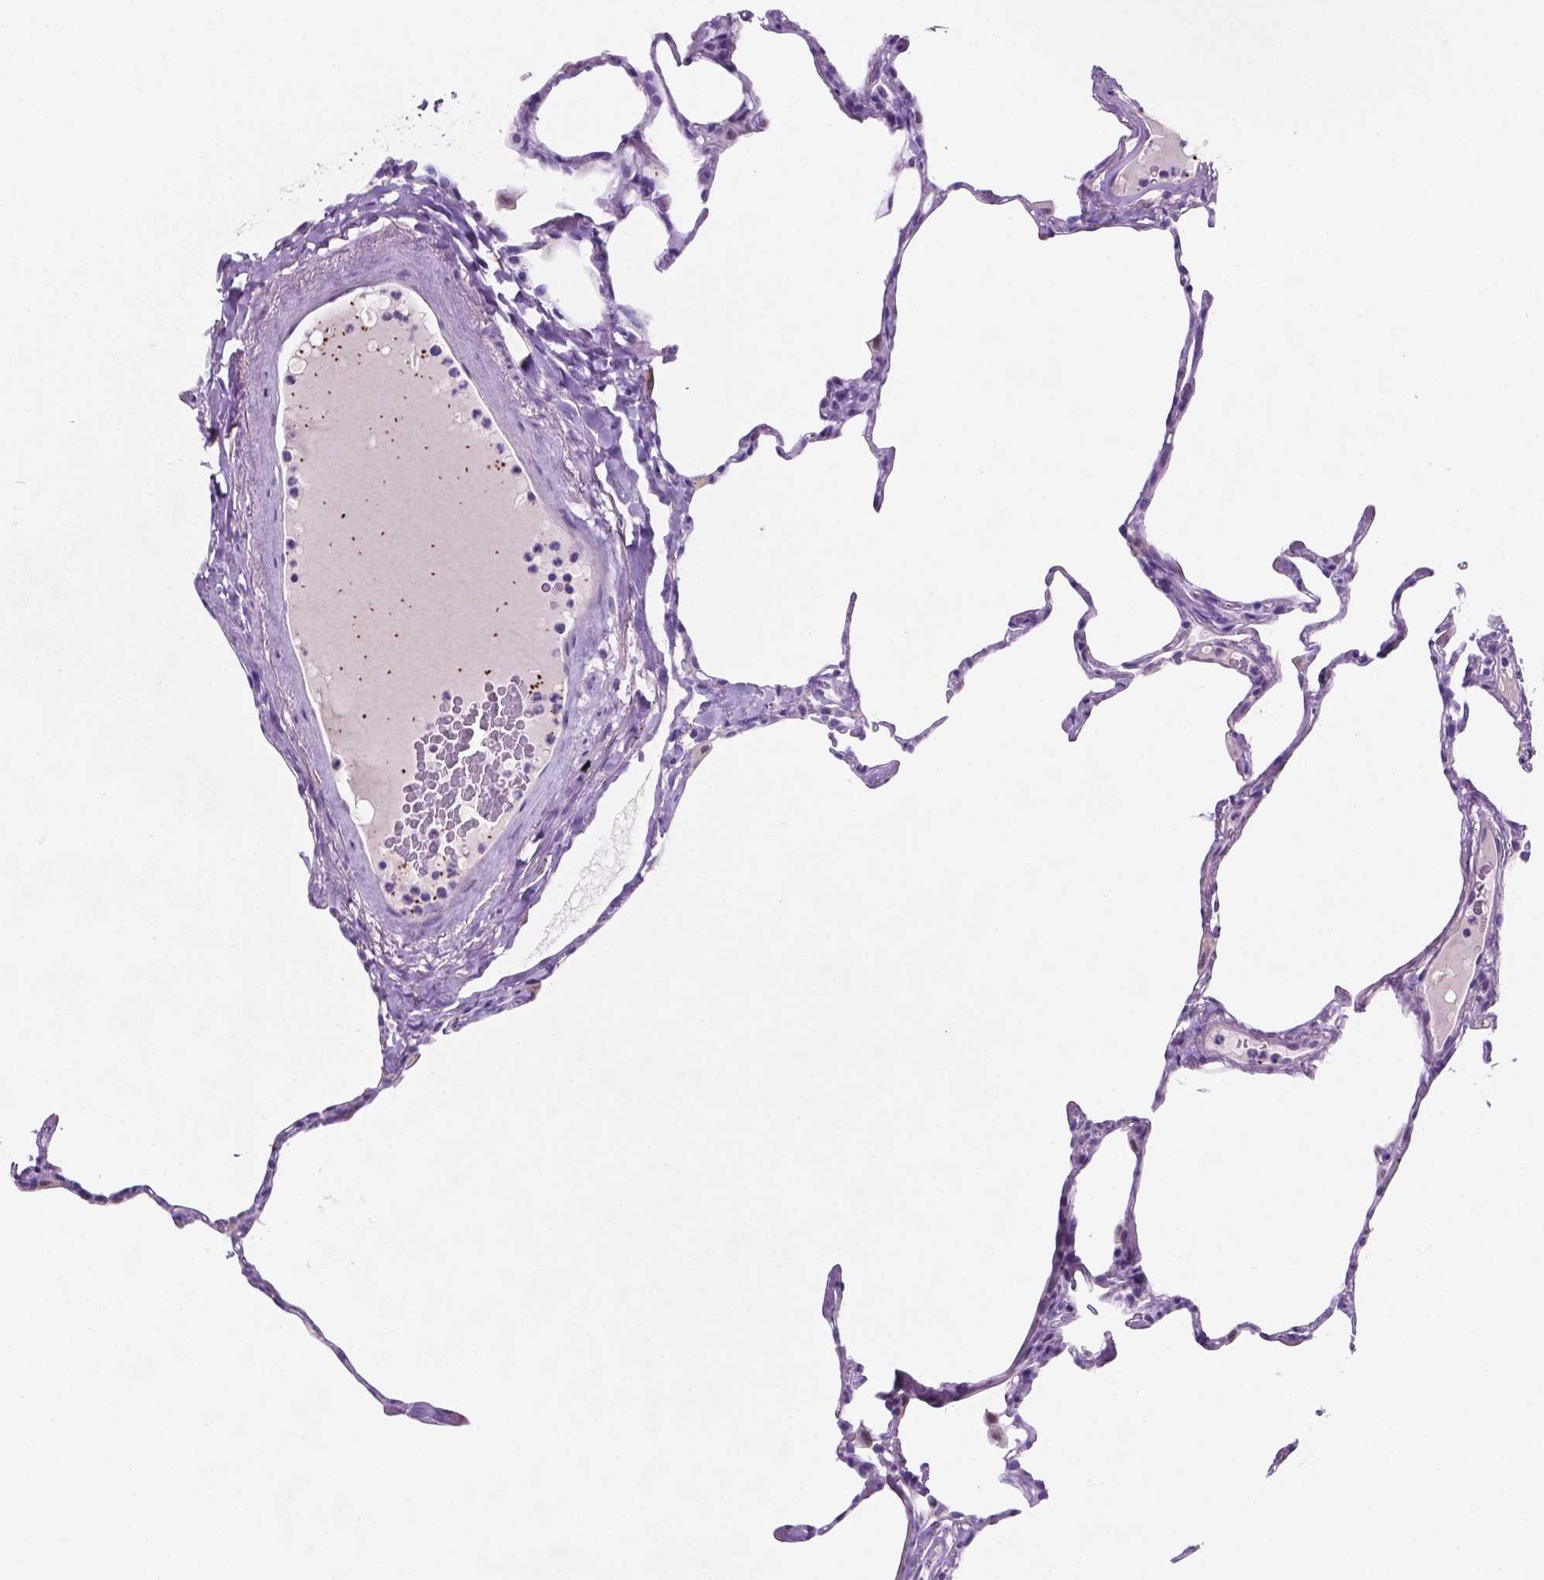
{"staining": {"intensity": "negative", "quantity": "none", "location": "none"}, "tissue": "lung", "cell_type": "Alveolar cells", "image_type": "normal", "snomed": [{"axis": "morphology", "description": "Normal tissue, NOS"}, {"axis": "topography", "description": "Lung"}], "caption": "This is an immunohistochemistry micrograph of unremarkable human lung. There is no positivity in alveolar cells.", "gene": "EBLN2", "patient": {"sex": "male", "age": 65}}